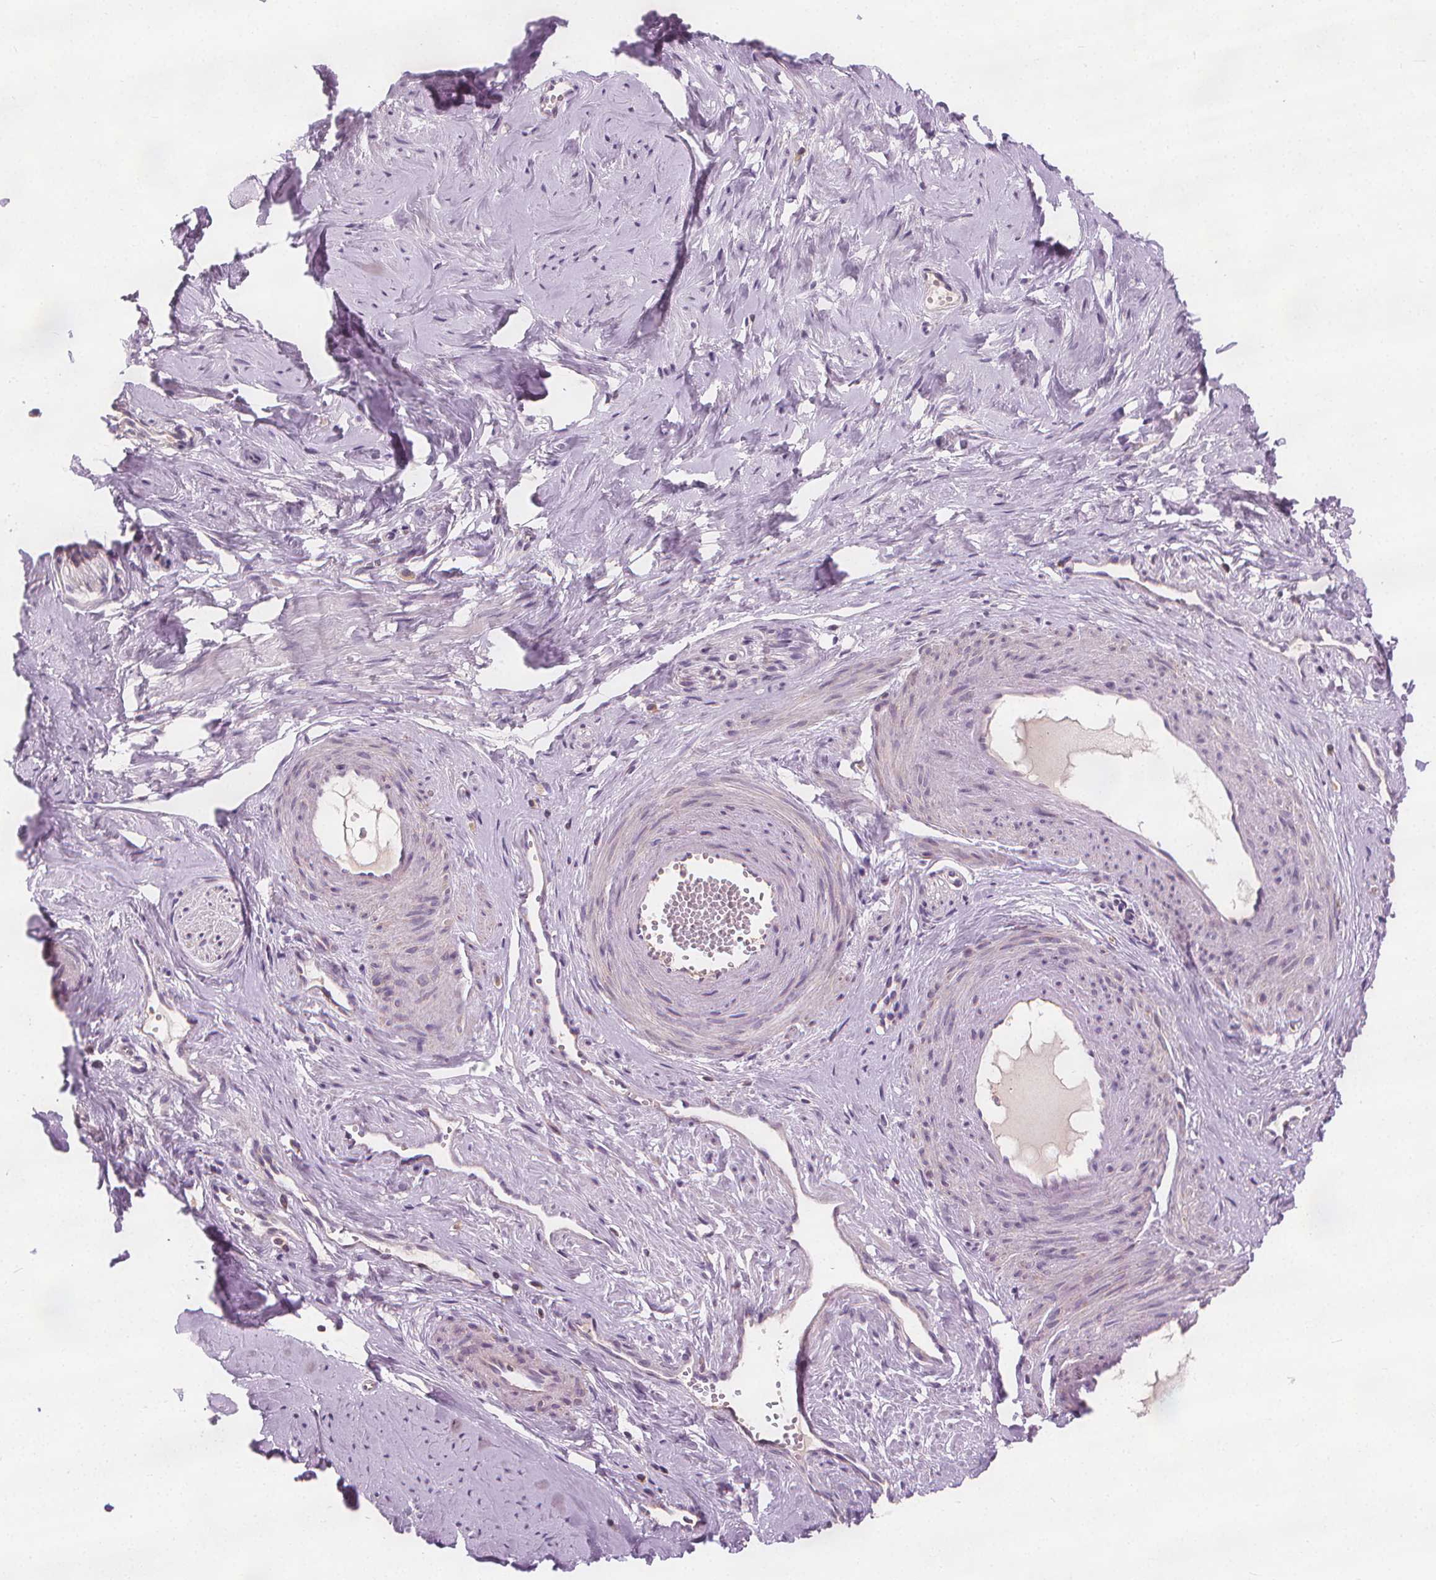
{"staining": {"intensity": "negative", "quantity": "none", "location": "none"}, "tissue": "smooth muscle", "cell_type": "Smooth muscle cells", "image_type": "normal", "snomed": [{"axis": "morphology", "description": "Normal tissue, NOS"}, {"axis": "topography", "description": "Smooth muscle"}], "caption": "Immunohistochemistry micrograph of unremarkable smooth muscle stained for a protein (brown), which shows no expression in smooth muscle cells.", "gene": "RAB20", "patient": {"sex": "female", "age": 48}}